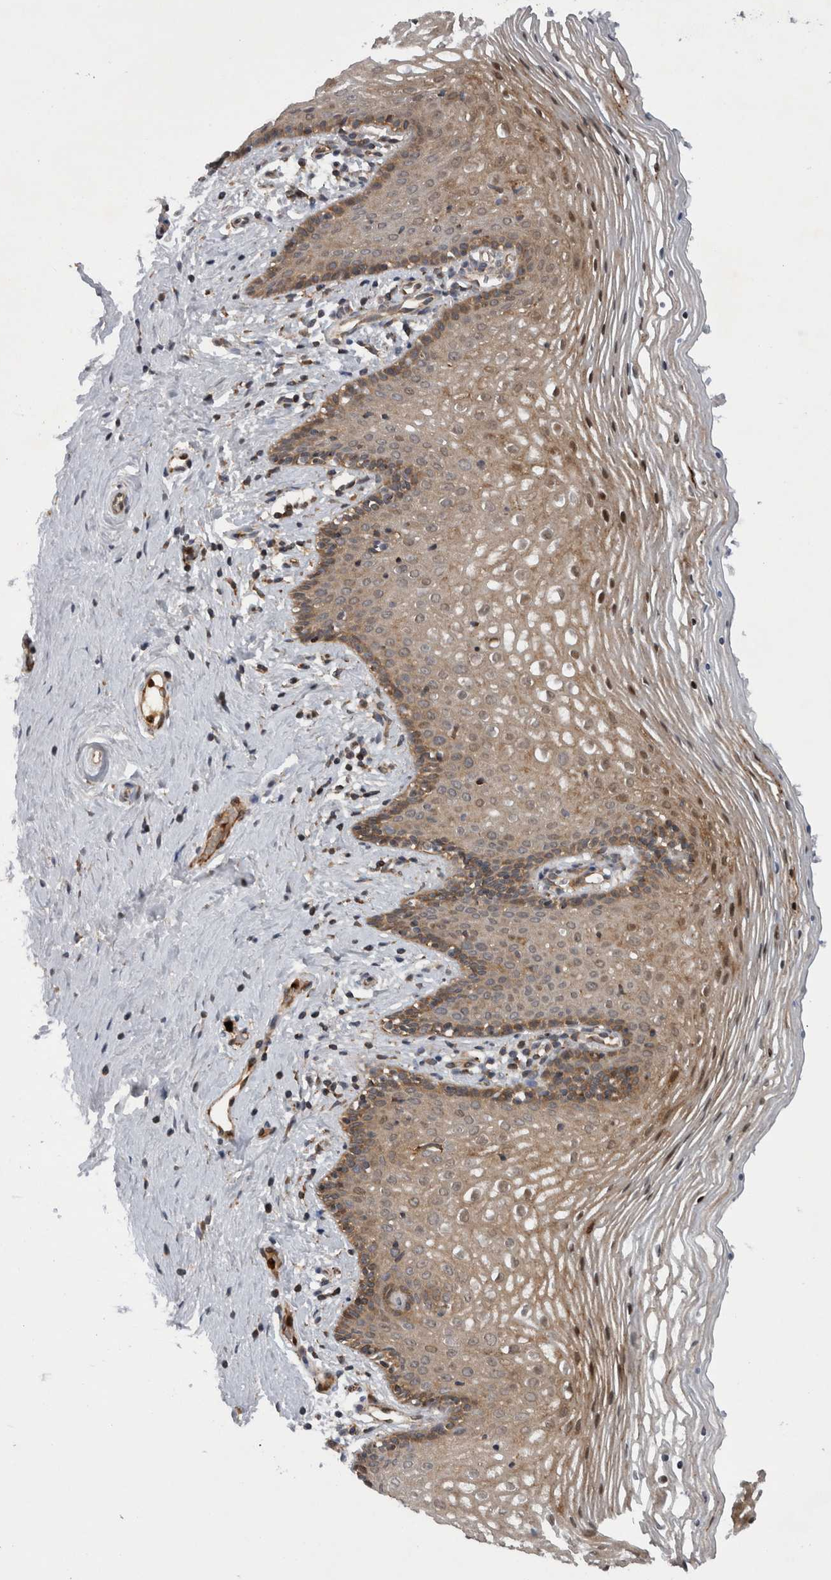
{"staining": {"intensity": "moderate", "quantity": ">75%", "location": "cytoplasmic/membranous,nuclear"}, "tissue": "vagina", "cell_type": "Squamous epithelial cells", "image_type": "normal", "snomed": [{"axis": "morphology", "description": "Normal tissue, NOS"}, {"axis": "topography", "description": "Vagina"}], "caption": "Vagina stained with DAB immunohistochemistry demonstrates medium levels of moderate cytoplasmic/membranous,nuclear expression in approximately >75% of squamous epithelial cells.", "gene": "PDCD2", "patient": {"sex": "female", "age": 32}}